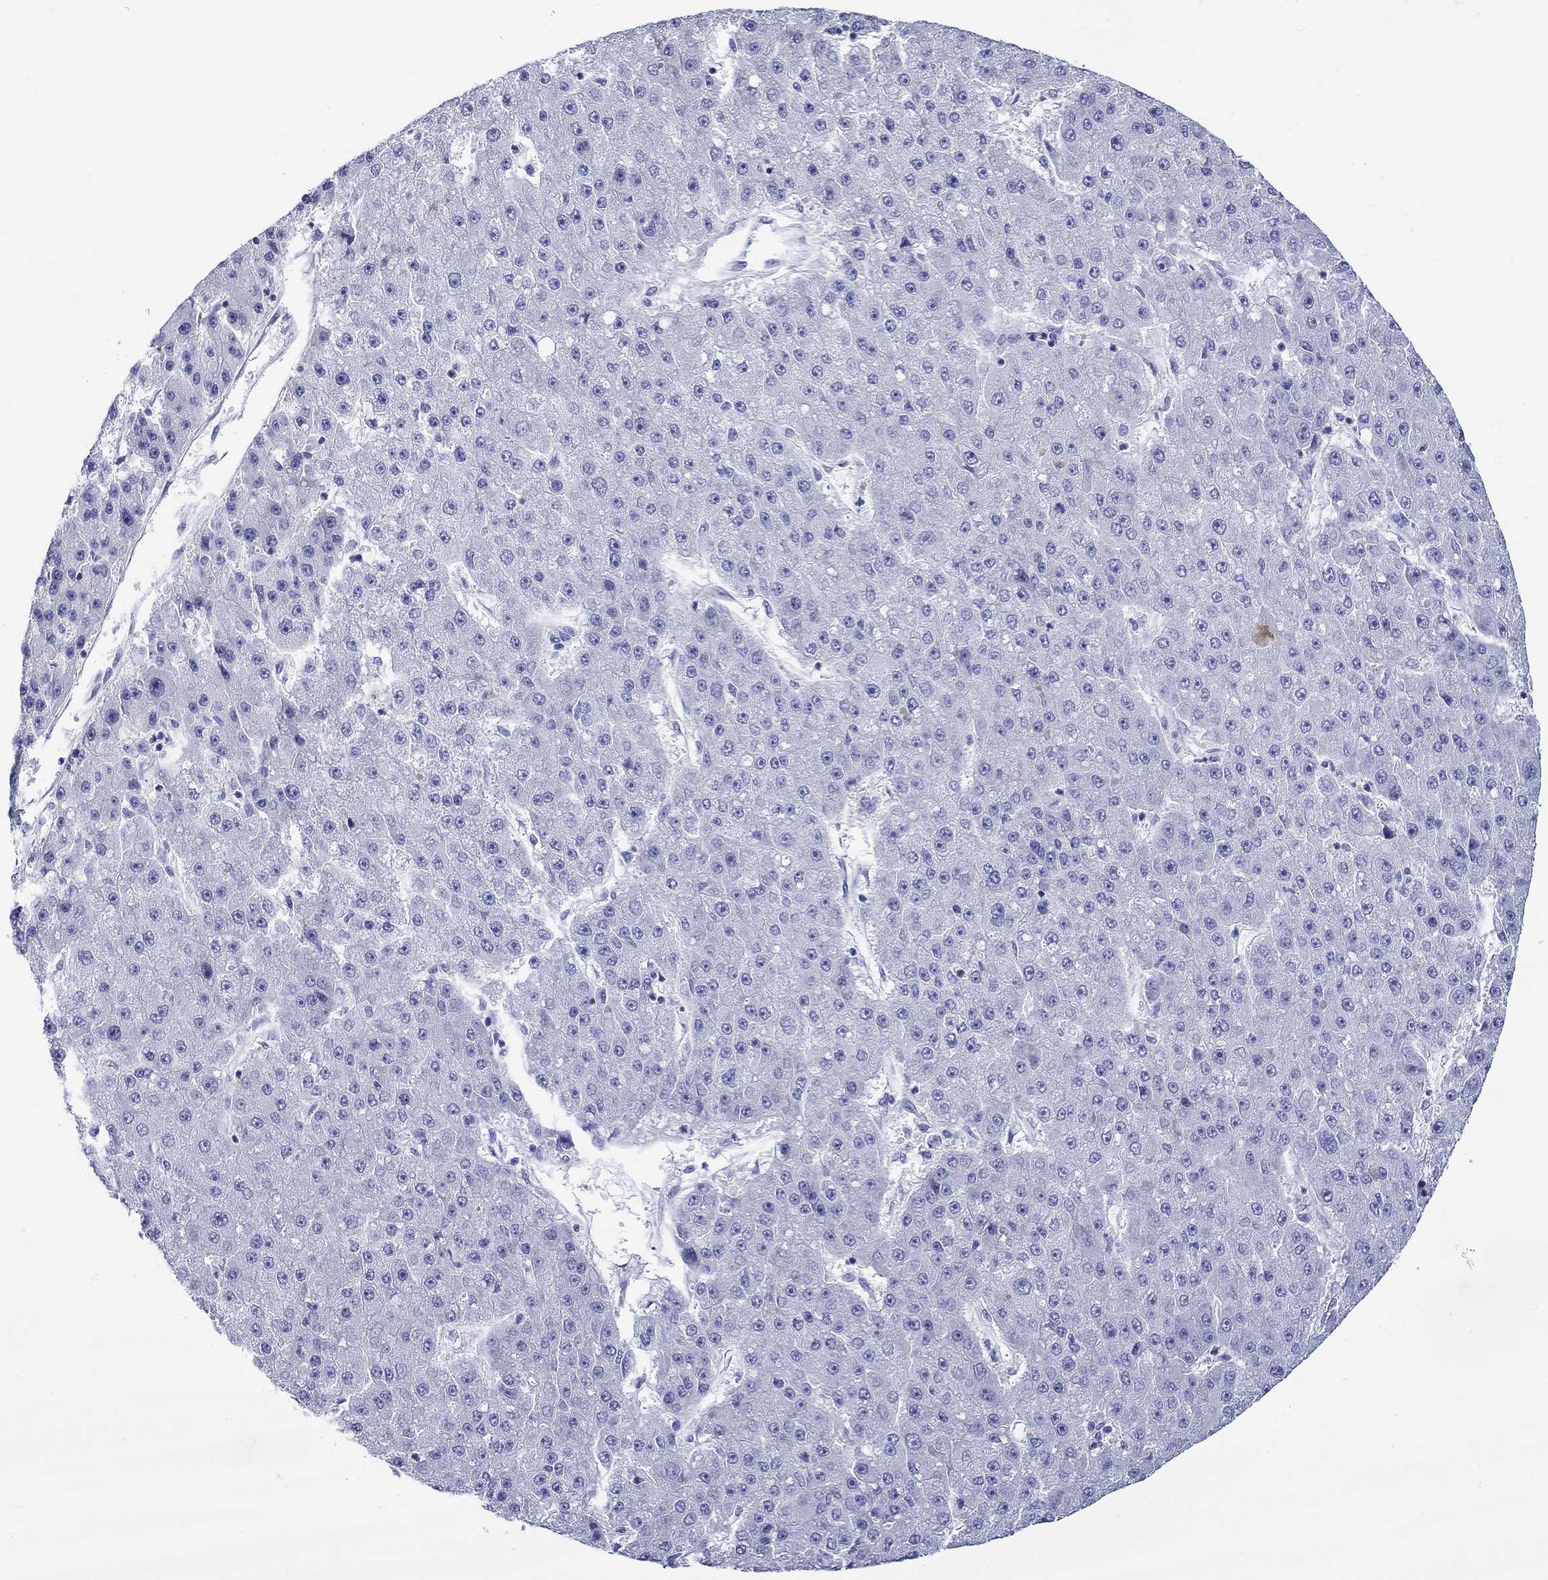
{"staining": {"intensity": "negative", "quantity": "none", "location": "none"}, "tissue": "liver cancer", "cell_type": "Tumor cells", "image_type": "cancer", "snomed": [{"axis": "morphology", "description": "Carcinoma, Hepatocellular, NOS"}, {"axis": "topography", "description": "Liver"}], "caption": "Human hepatocellular carcinoma (liver) stained for a protein using immunohistochemistry shows no positivity in tumor cells.", "gene": "NRIP3", "patient": {"sex": "male", "age": 67}}